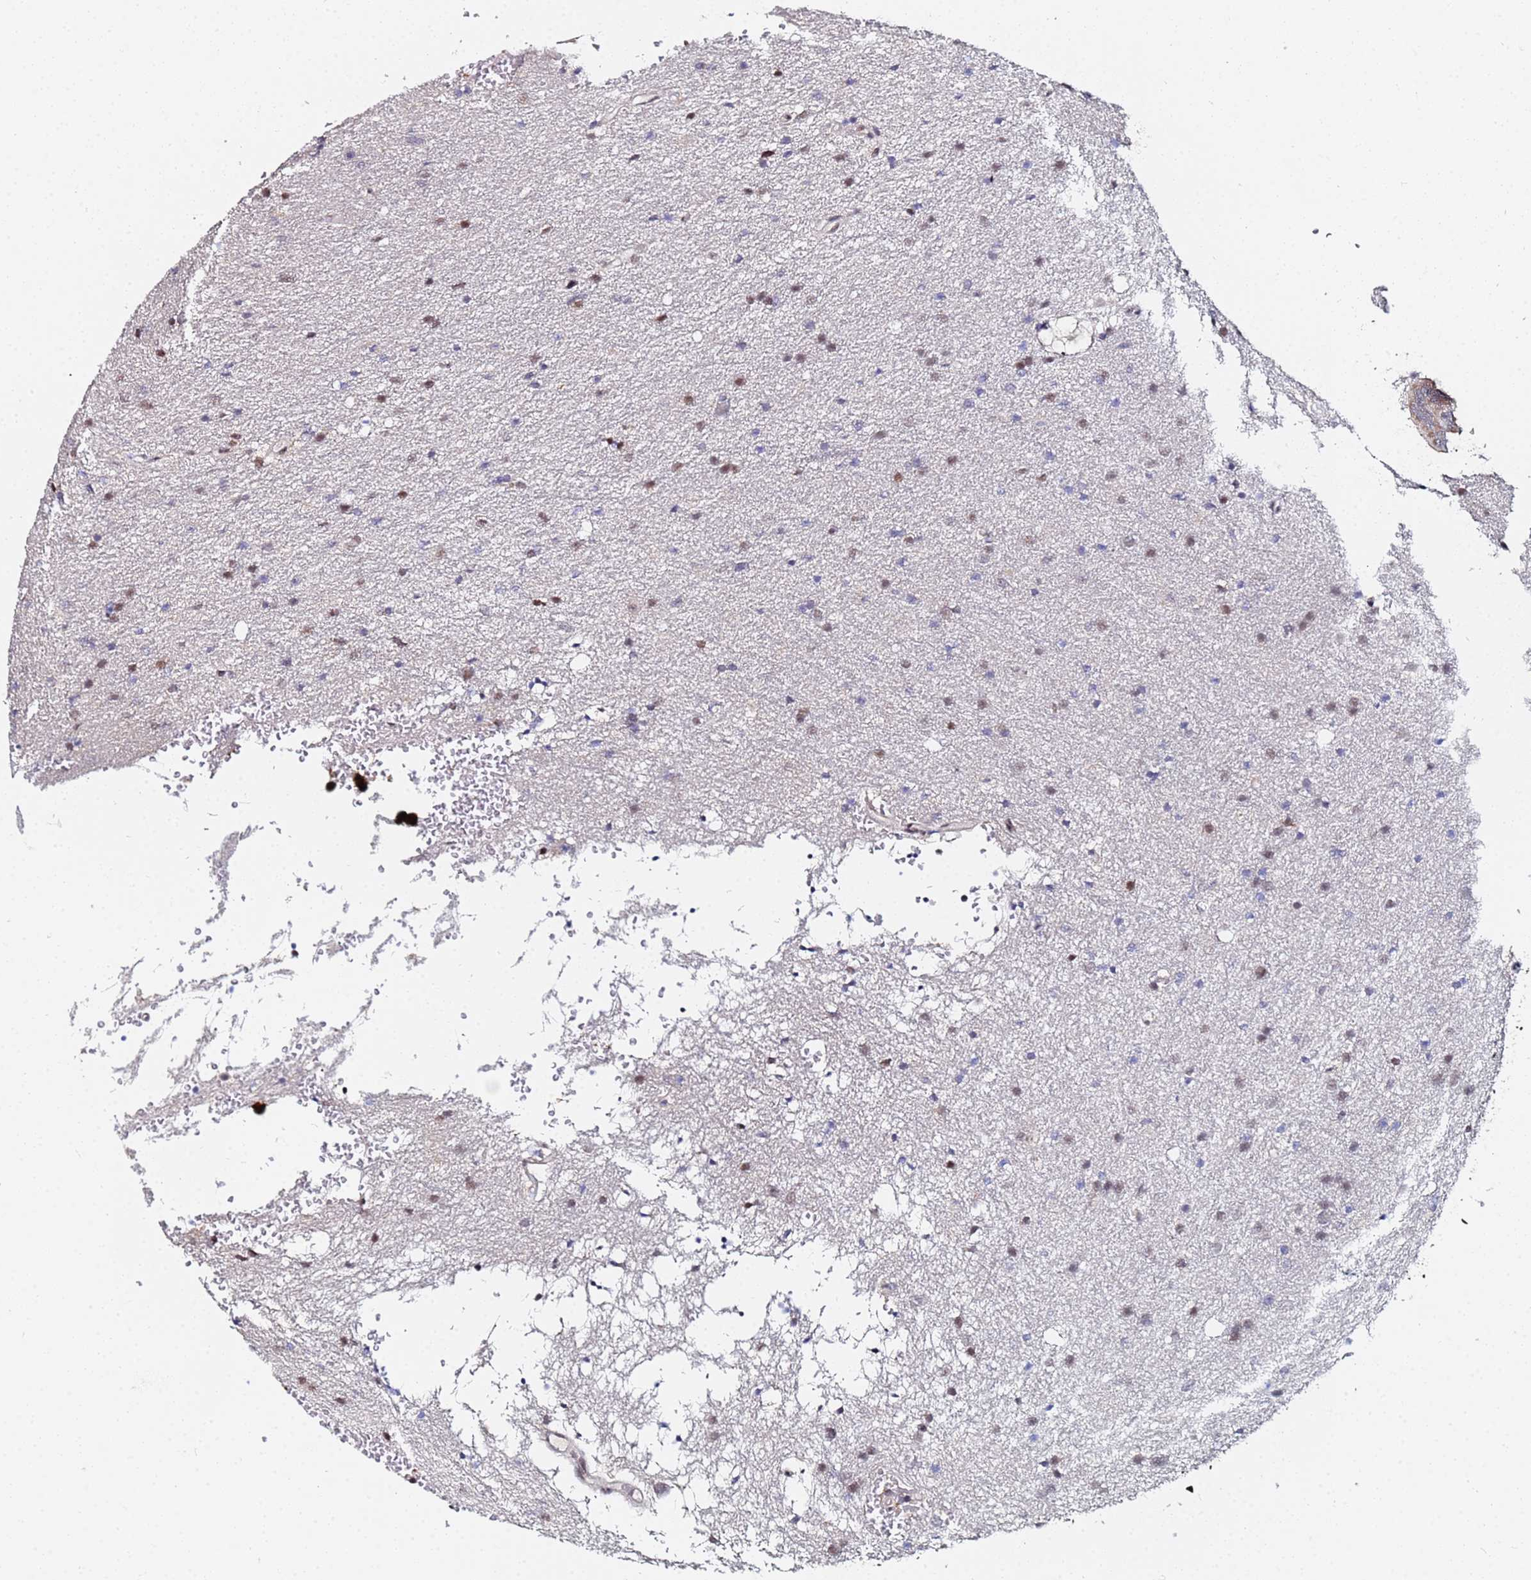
{"staining": {"intensity": "weak", "quantity": "25%-75%", "location": "nuclear"}, "tissue": "glioma", "cell_type": "Tumor cells", "image_type": "cancer", "snomed": [{"axis": "morphology", "description": "Glioma, malignant, High grade"}, {"axis": "topography", "description": "Cerebral cortex"}], "caption": "The histopathology image exhibits a brown stain indicating the presence of a protein in the nuclear of tumor cells in glioma. (DAB IHC, brown staining for protein, blue staining for nuclei).", "gene": "MTCL1", "patient": {"sex": "female", "age": 36}}